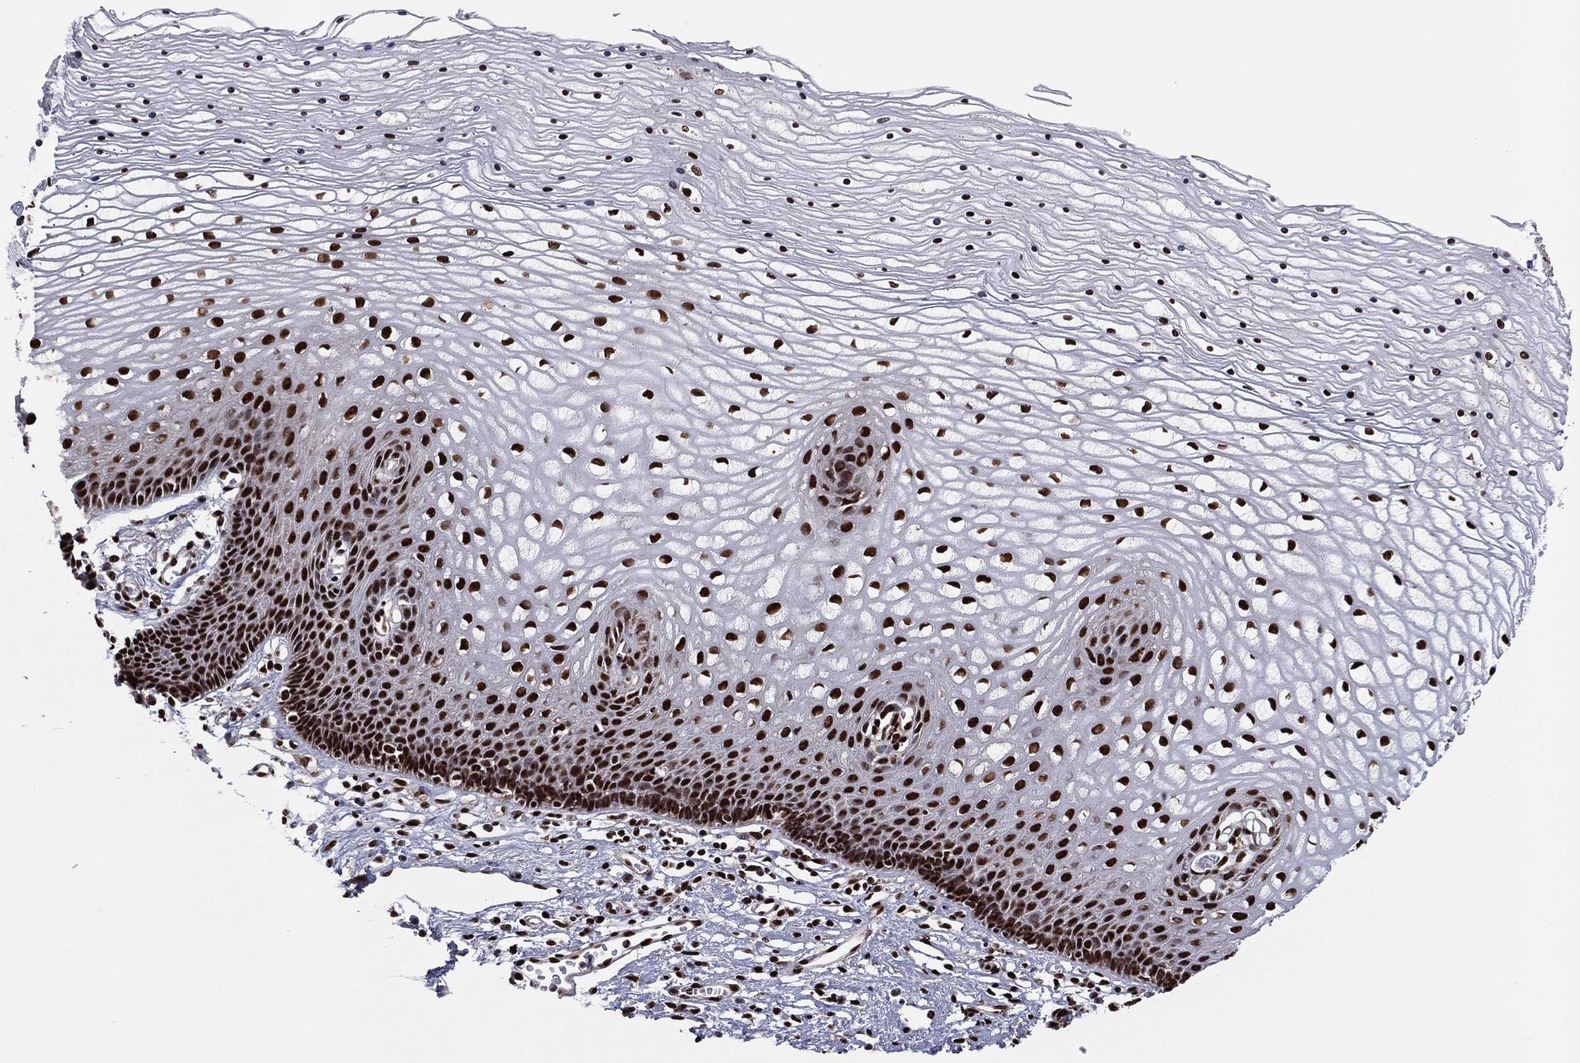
{"staining": {"intensity": "strong", "quantity": ">75%", "location": "nuclear"}, "tissue": "cervix", "cell_type": "Glandular cells", "image_type": "normal", "snomed": [{"axis": "morphology", "description": "Normal tissue, NOS"}, {"axis": "topography", "description": "Cervix"}], "caption": "High-magnification brightfield microscopy of benign cervix stained with DAB (brown) and counterstained with hematoxylin (blue). glandular cells exhibit strong nuclear expression is seen in about>75% of cells.", "gene": "TP53BP1", "patient": {"sex": "female", "age": 35}}